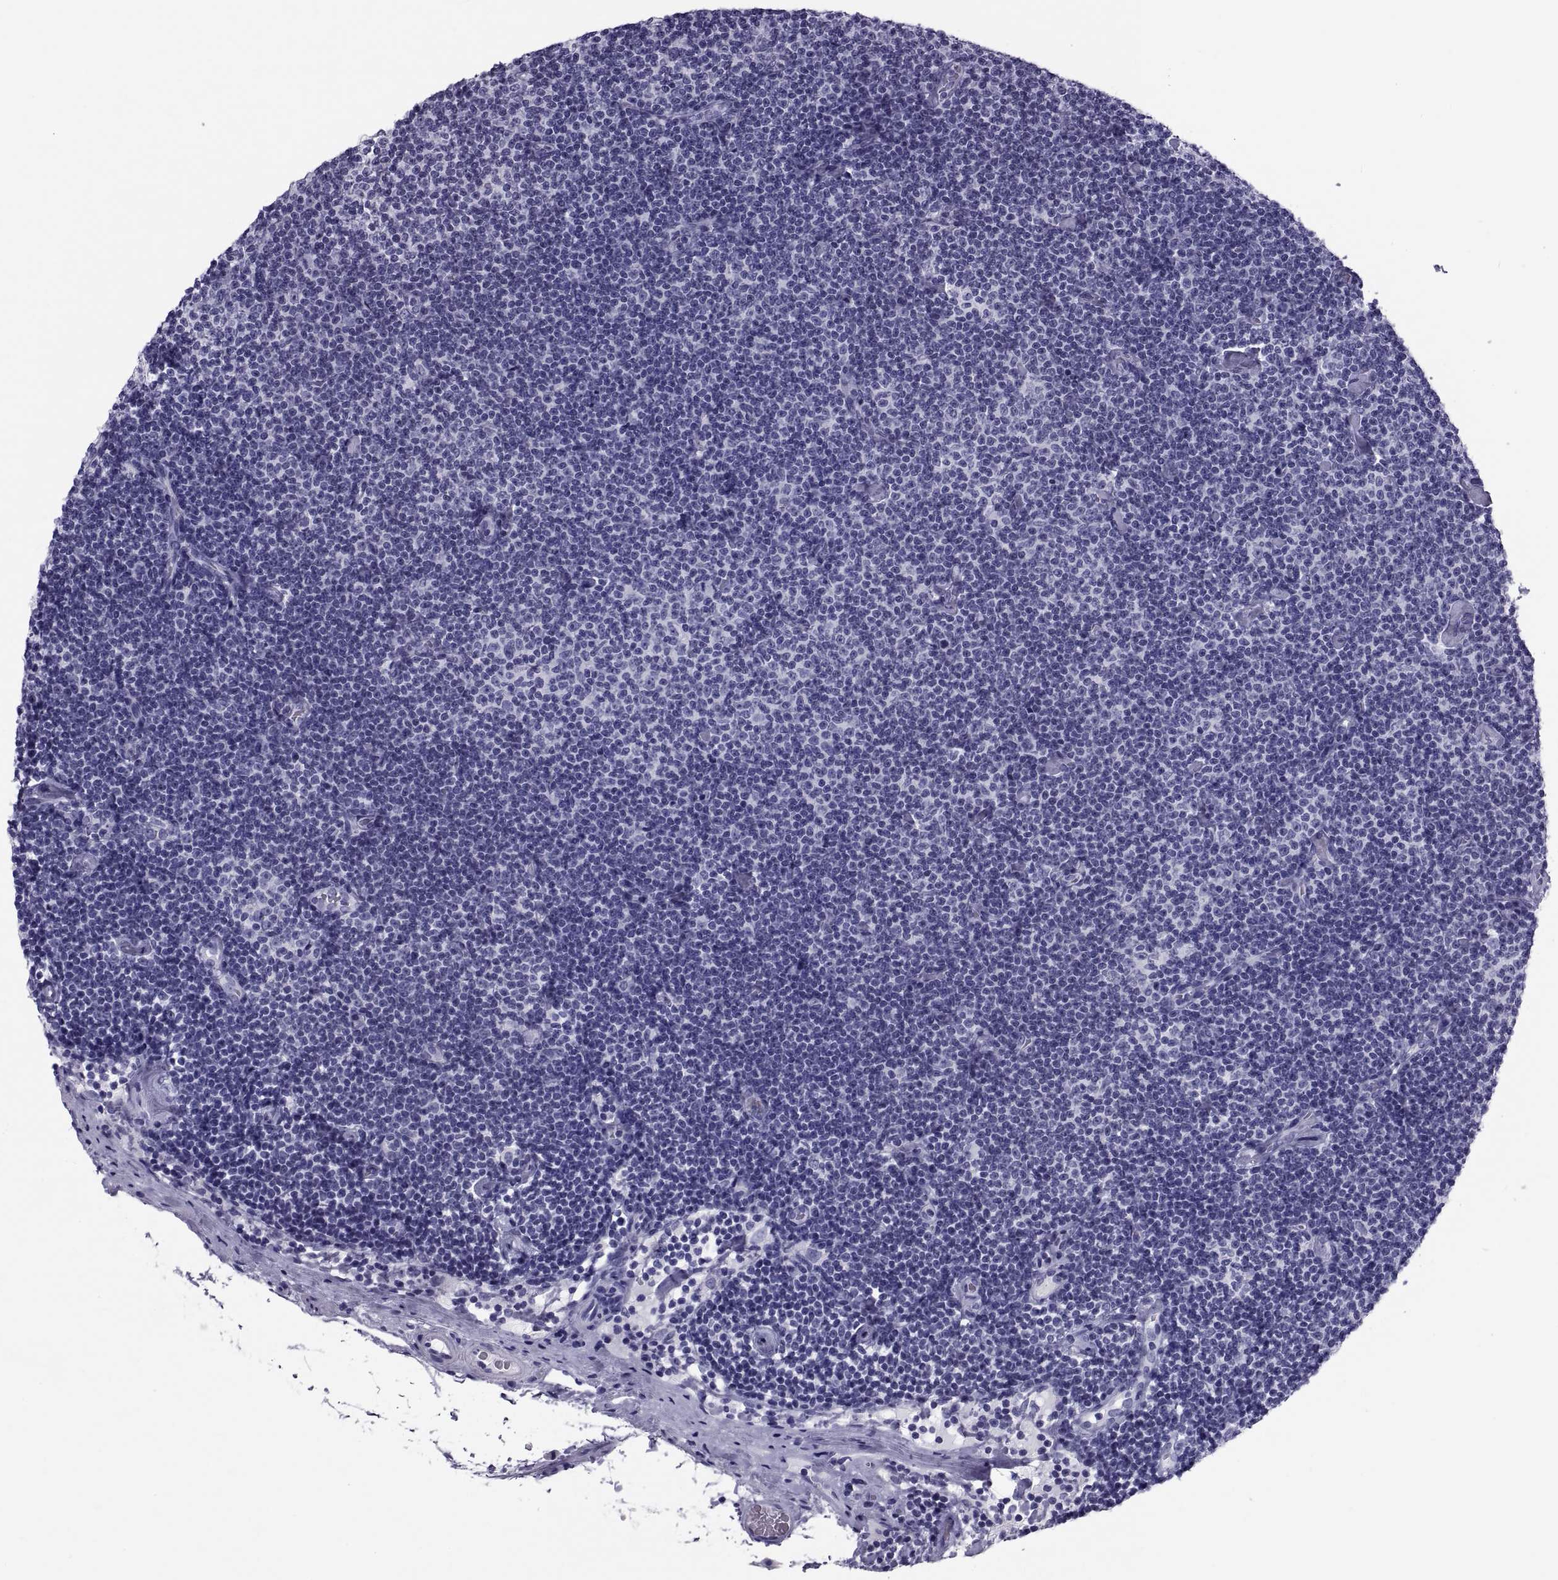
{"staining": {"intensity": "negative", "quantity": "none", "location": "none"}, "tissue": "lymphoma", "cell_type": "Tumor cells", "image_type": "cancer", "snomed": [{"axis": "morphology", "description": "Malignant lymphoma, non-Hodgkin's type, Low grade"}, {"axis": "topography", "description": "Lymph node"}], "caption": "Tumor cells show no significant positivity in malignant lymphoma, non-Hodgkin's type (low-grade).", "gene": "DEFB129", "patient": {"sex": "male", "age": 81}}